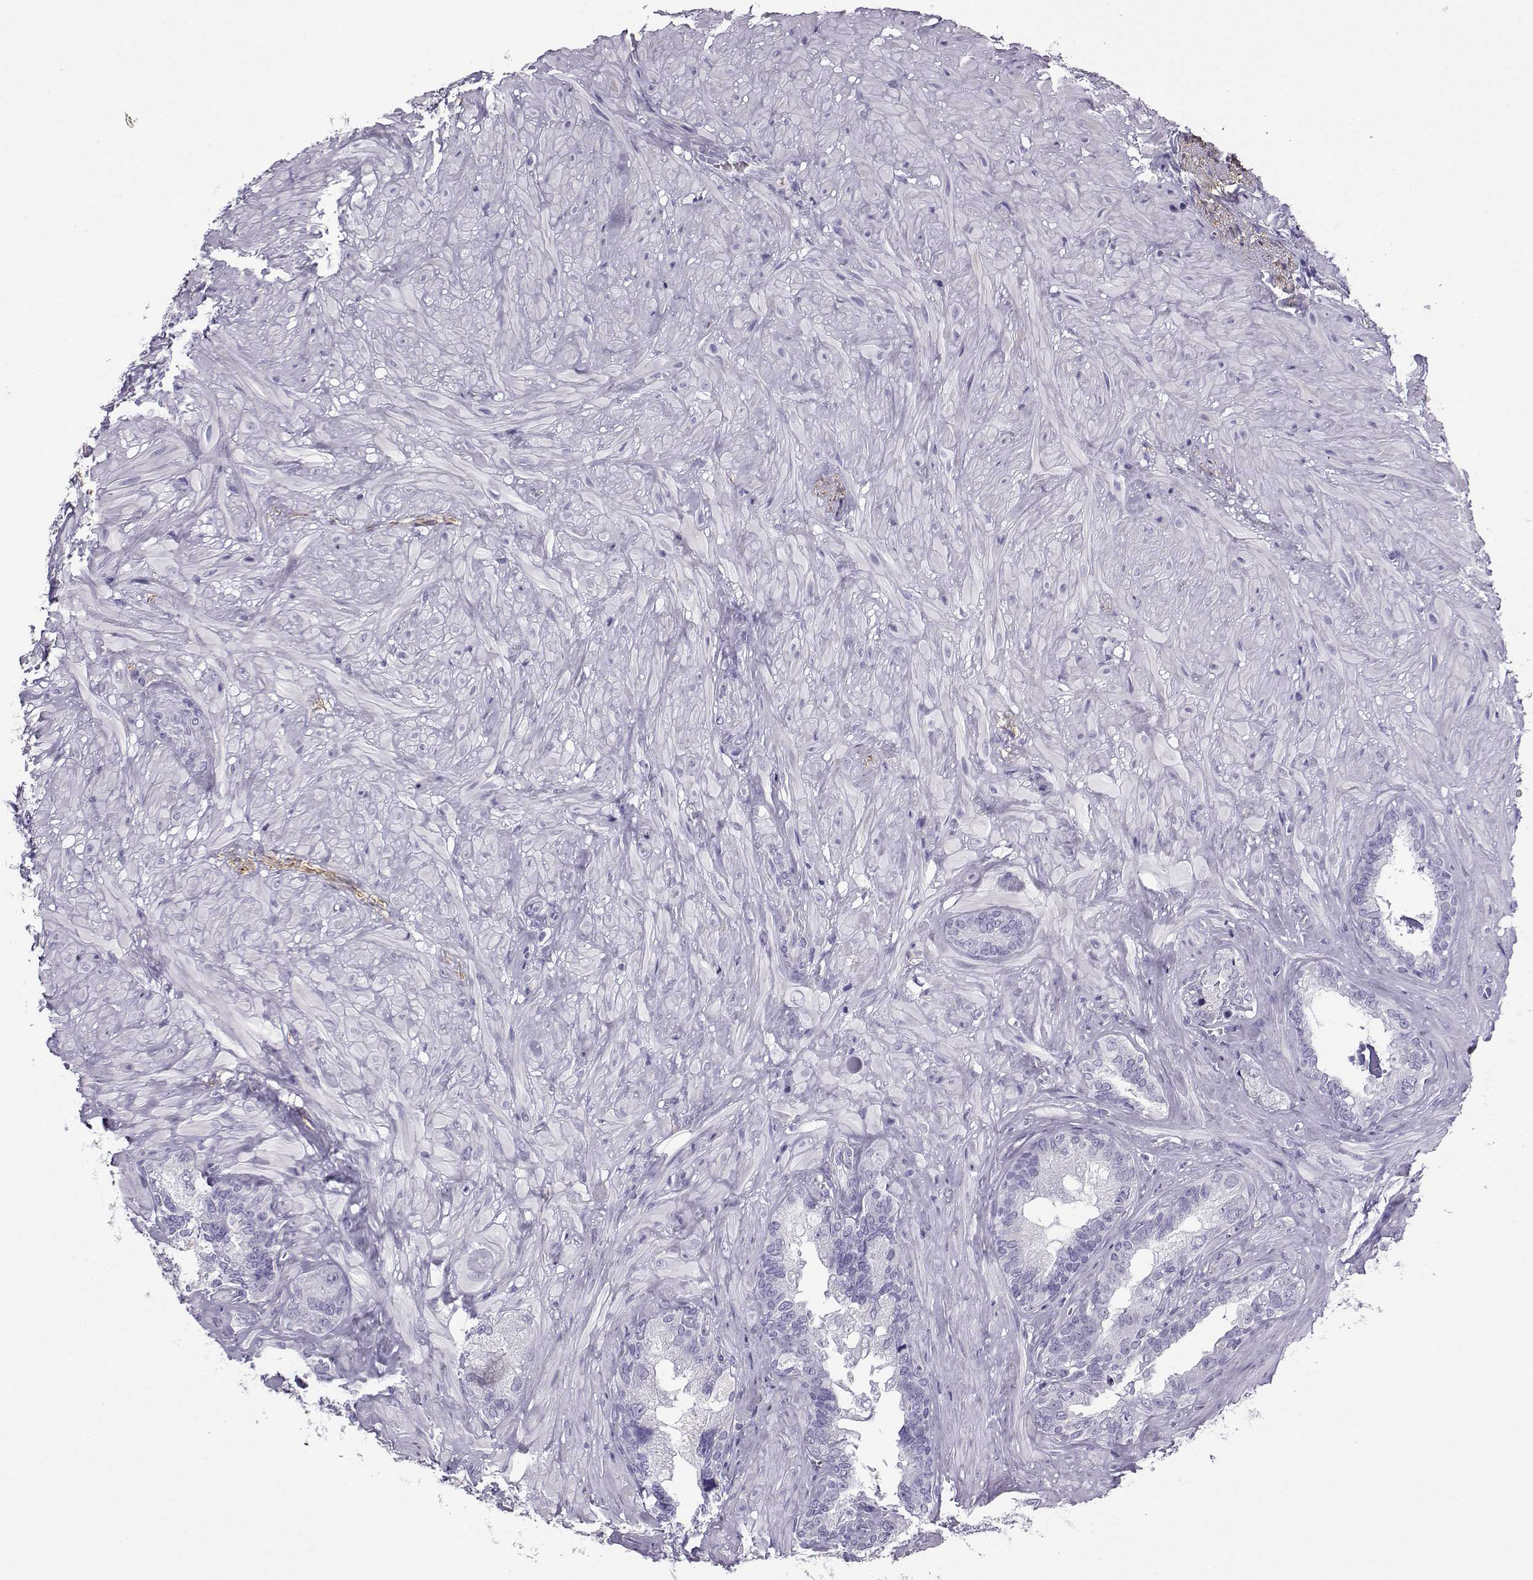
{"staining": {"intensity": "negative", "quantity": "none", "location": "none"}, "tissue": "seminal vesicle", "cell_type": "Glandular cells", "image_type": "normal", "snomed": [{"axis": "morphology", "description": "Normal tissue, NOS"}, {"axis": "topography", "description": "Seminal veicle"}], "caption": "Immunohistochemical staining of normal human seminal vesicle displays no significant expression in glandular cells.", "gene": "NEFL", "patient": {"sex": "male", "age": 72}}